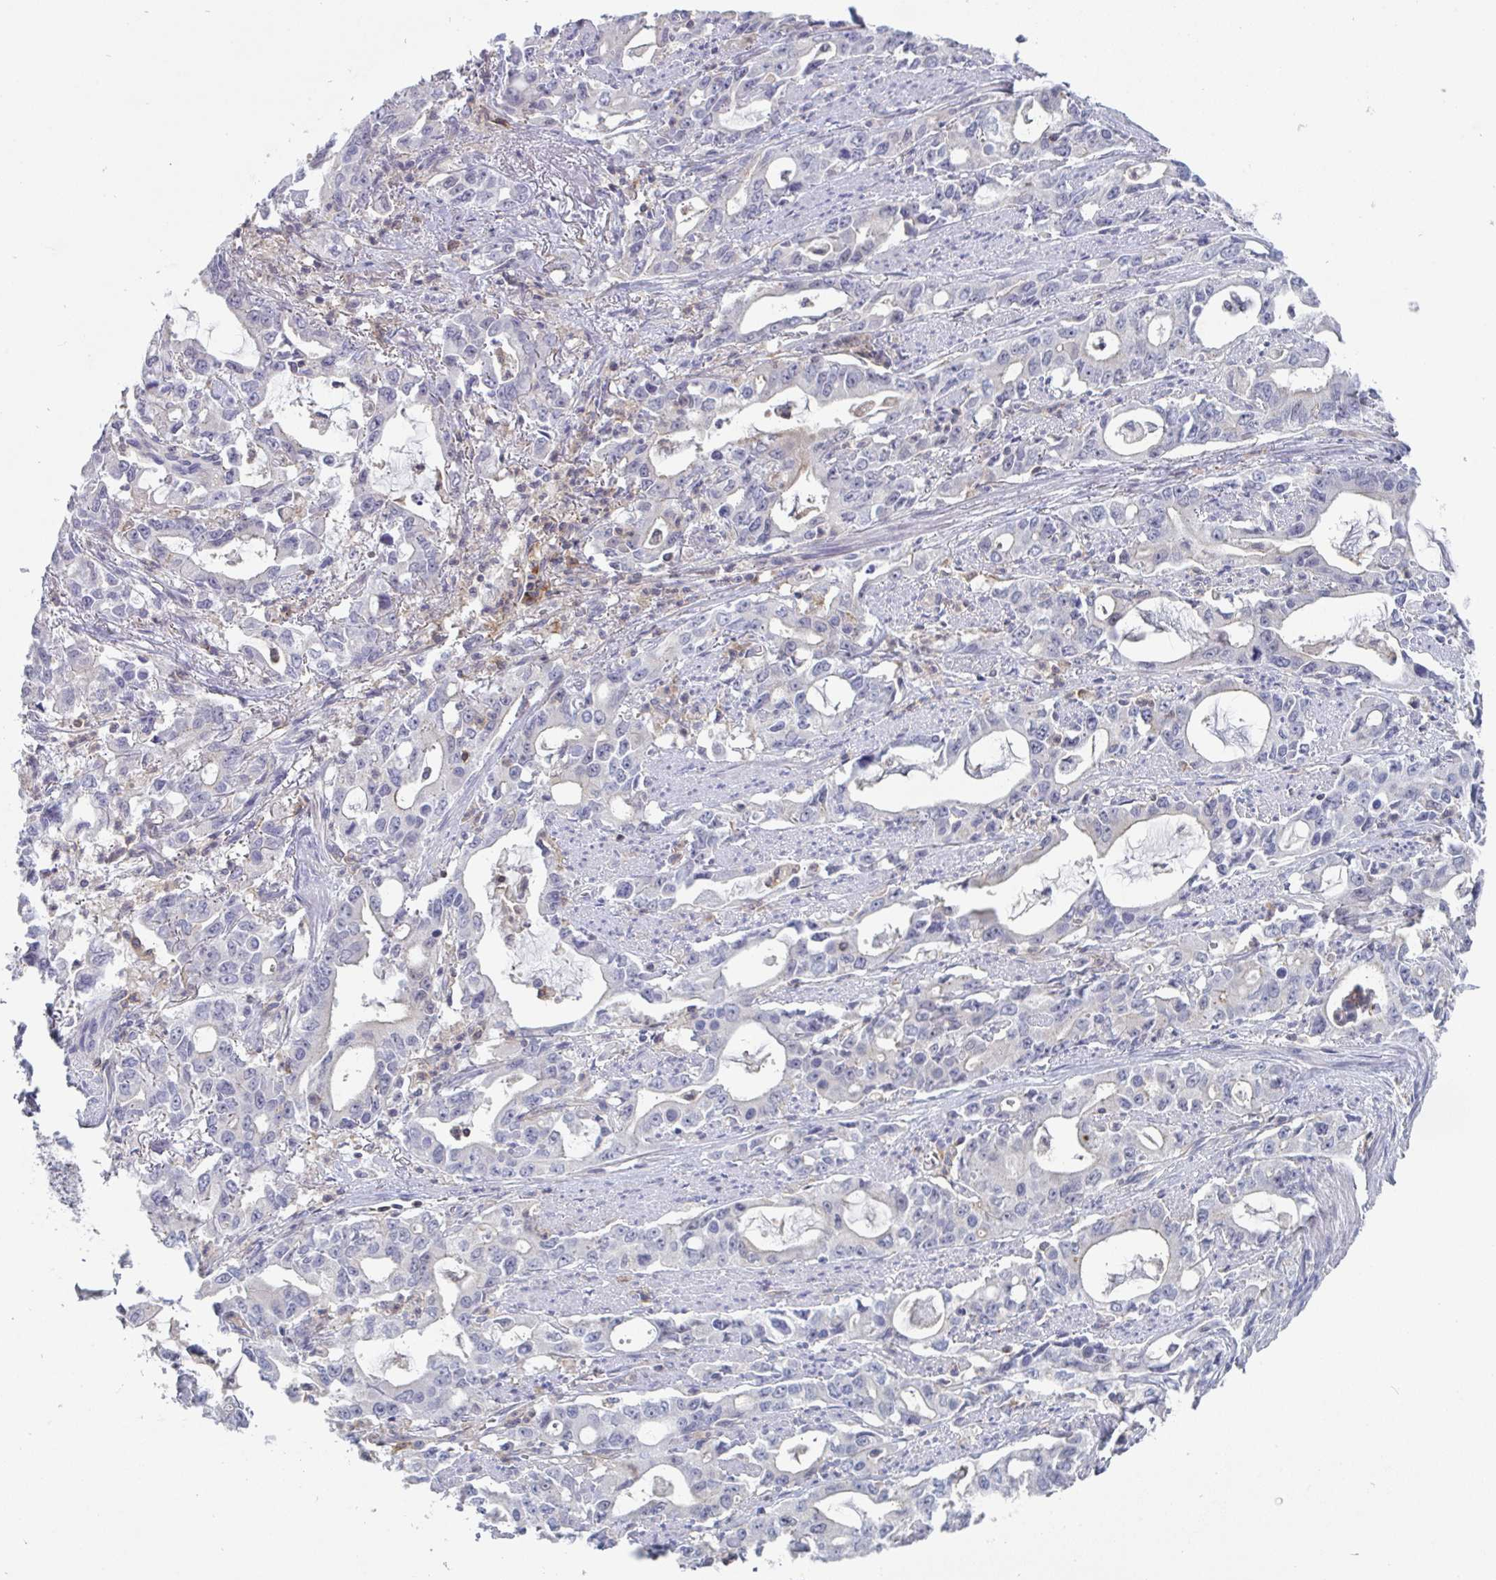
{"staining": {"intensity": "negative", "quantity": "none", "location": "none"}, "tissue": "stomach cancer", "cell_type": "Tumor cells", "image_type": "cancer", "snomed": [{"axis": "morphology", "description": "Adenocarcinoma, NOS"}, {"axis": "topography", "description": "Stomach, upper"}], "caption": "Image shows no significant protein expression in tumor cells of stomach cancer (adenocarcinoma).", "gene": "DISP2", "patient": {"sex": "male", "age": 85}}